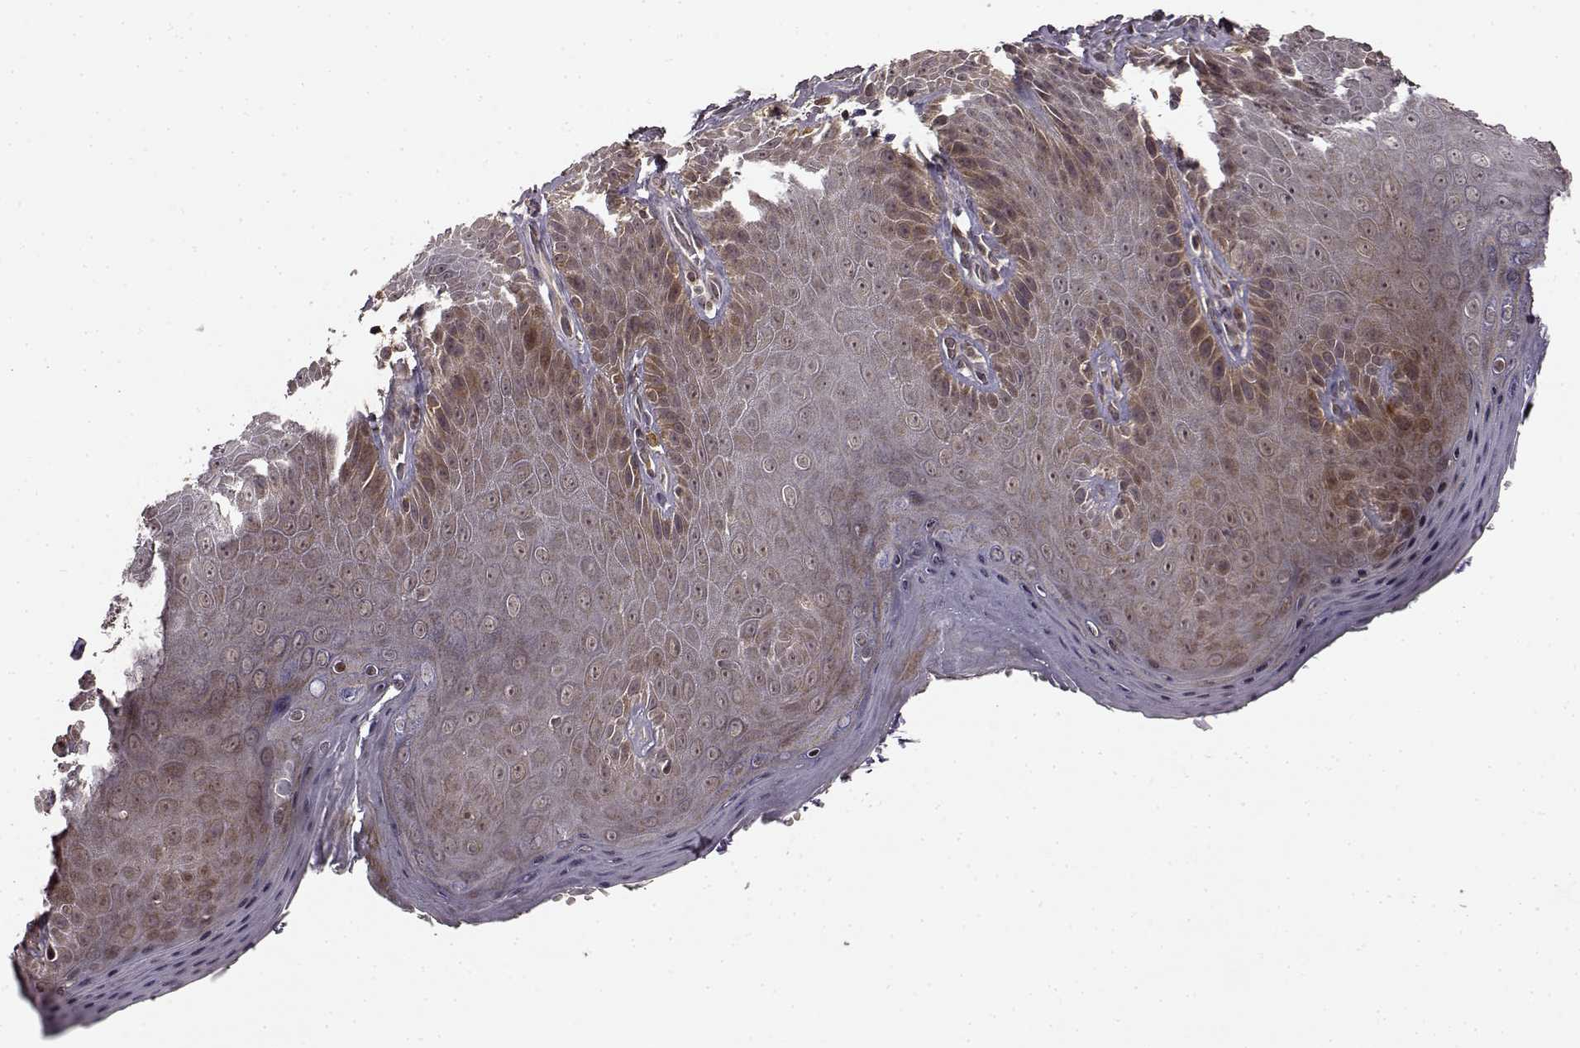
{"staining": {"intensity": "moderate", "quantity": "<25%", "location": "cytoplasmic/membranous"}, "tissue": "skin", "cell_type": "Epidermal cells", "image_type": "normal", "snomed": [{"axis": "morphology", "description": "Normal tissue, NOS"}, {"axis": "topography", "description": "Anal"}], "caption": "Protein analysis of unremarkable skin displays moderate cytoplasmic/membranous positivity in approximately <25% of epidermal cells. The staining is performed using DAB brown chromogen to label protein expression. The nuclei are counter-stained blue using hematoxylin.", "gene": "TRMU", "patient": {"sex": "male", "age": 53}}